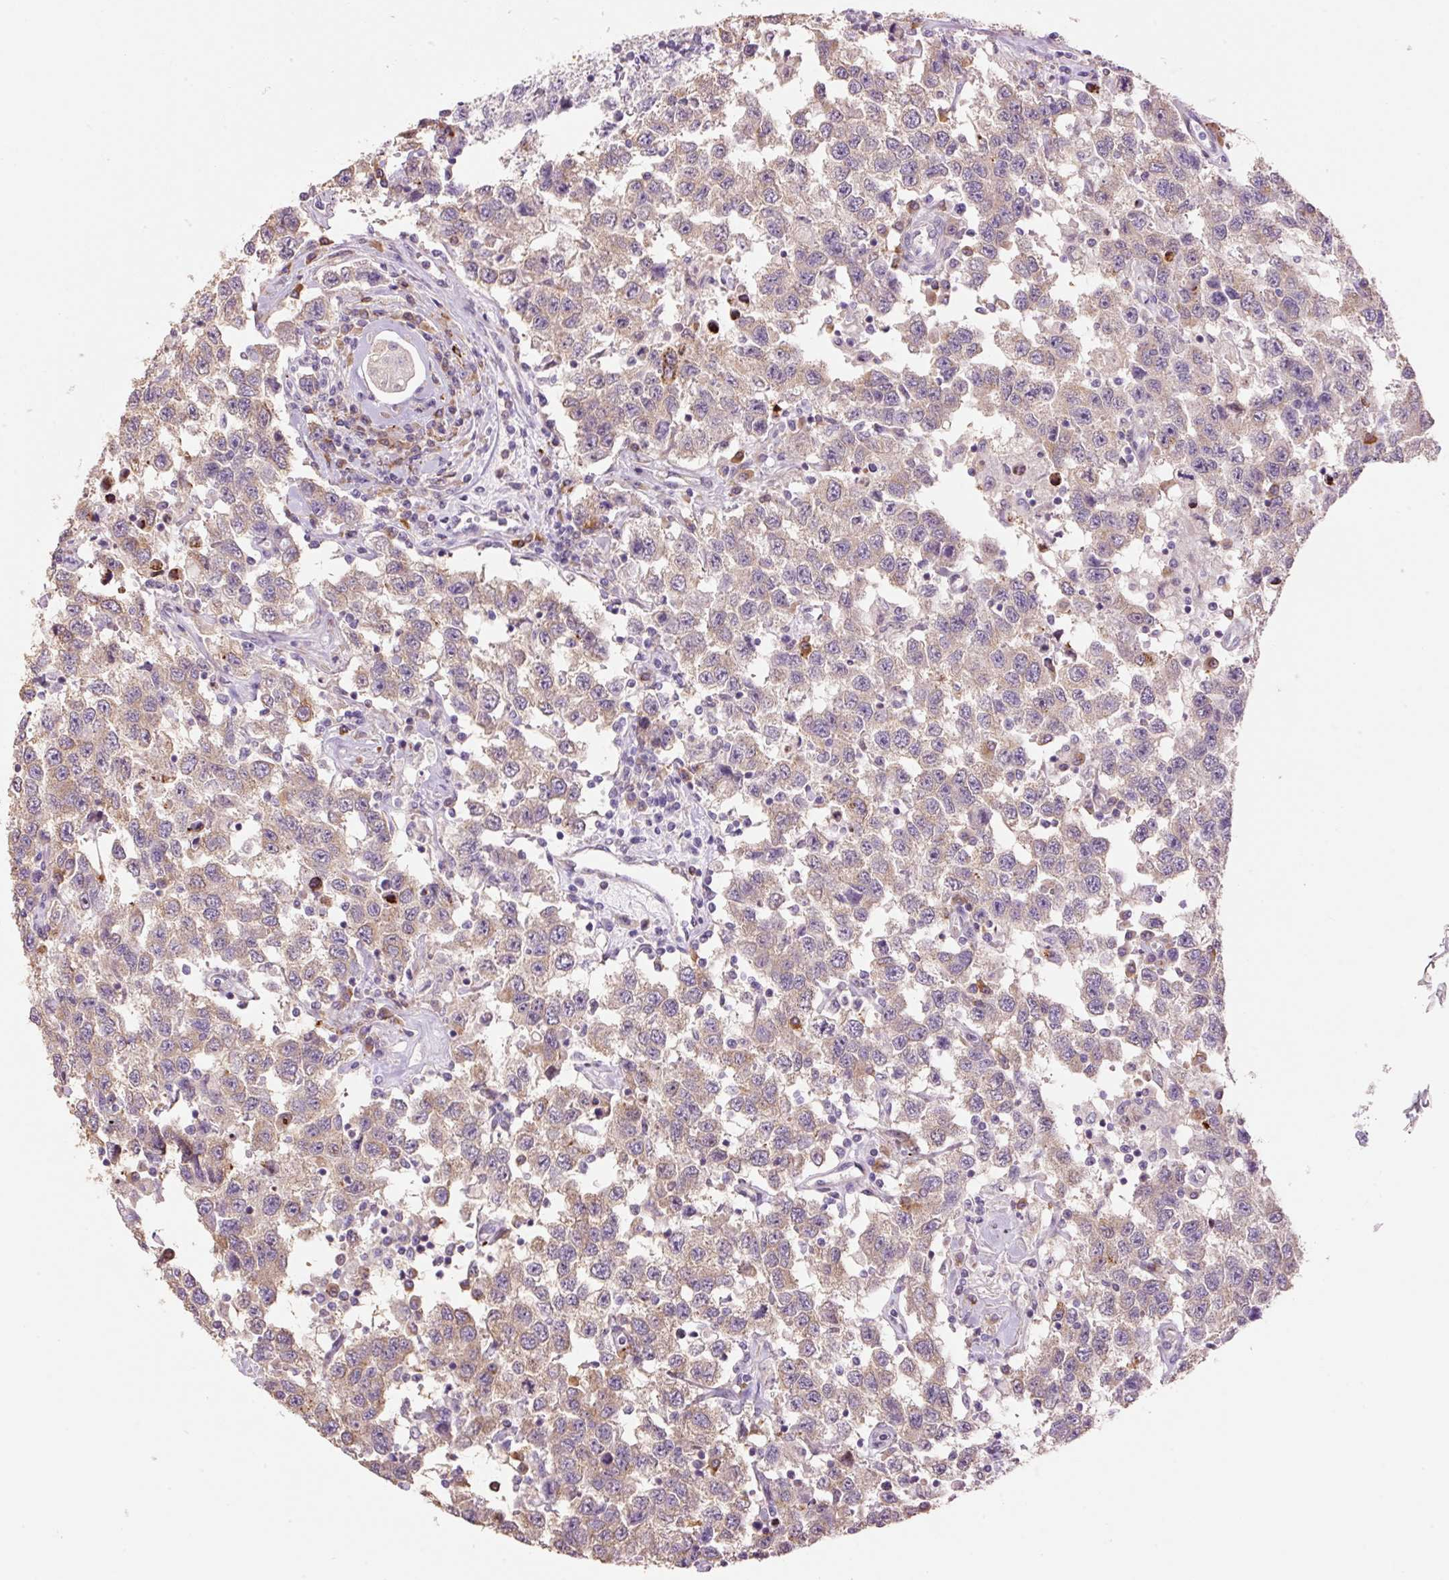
{"staining": {"intensity": "weak", "quantity": "25%-75%", "location": "cytoplasmic/membranous"}, "tissue": "testis cancer", "cell_type": "Tumor cells", "image_type": "cancer", "snomed": [{"axis": "morphology", "description": "Seminoma, NOS"}, {"axis": "topography", "description": "Testis"}], "caption": "Protein staining of testis cancer tissue demonstrates weak cytoplasmic/membranous expression in approximately 25%-75% of tumor cells. (IHC, brightfield microscopy, high magnification).", "gene": "HAX1", "patient": {"sex": "male", "age": 41}}